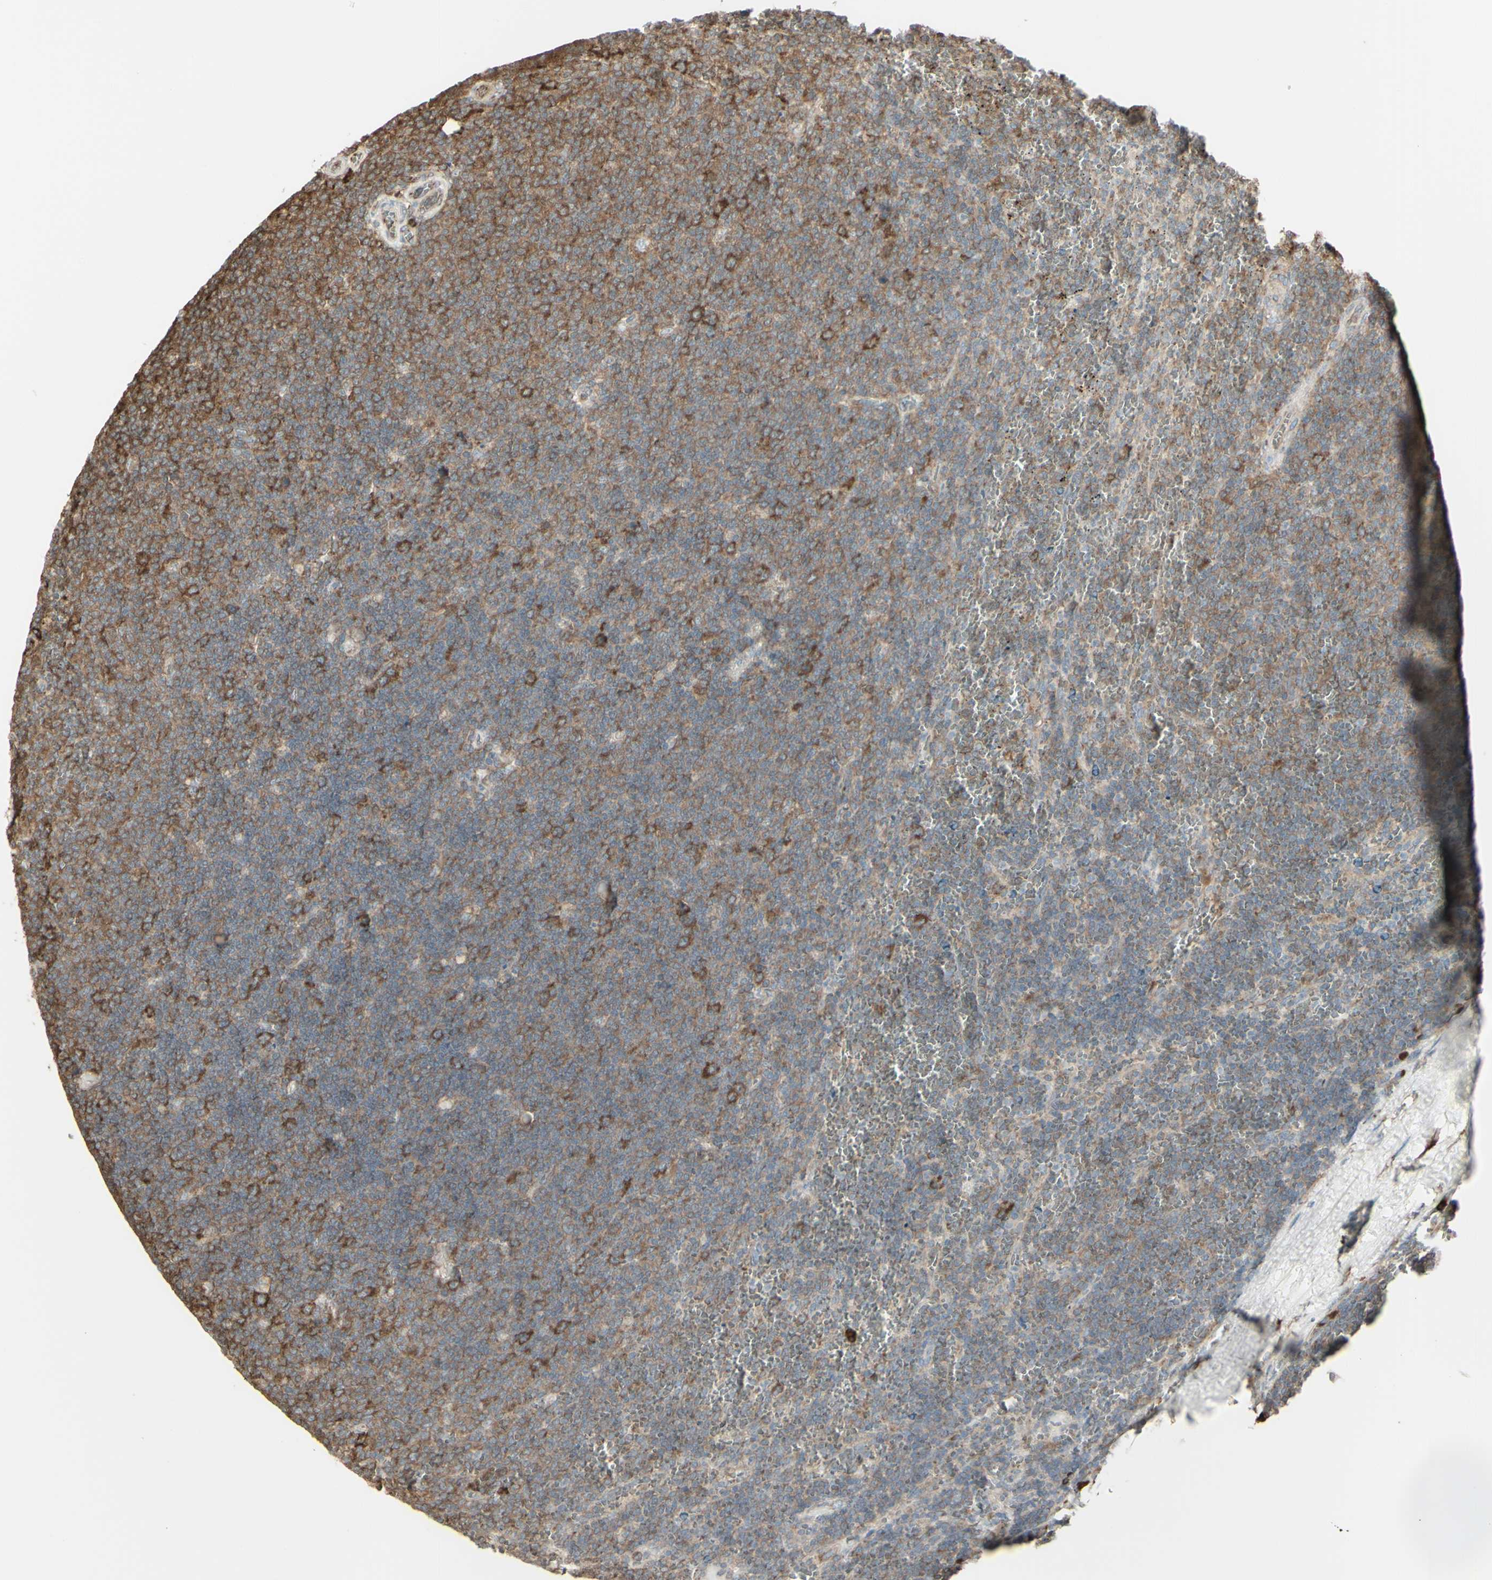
{"staining": {"intensity": "moderate", "quantity": "<25%", "location": "cytoplasmic/membranous"}, "tissue": "lymphoma", "cell_type": "Tumor cells", "image_type": "cancer", "snomed": [{"axis": "morphology", "description": "Malignant lymphoma, non-Hodgkin's type, Low grade"}, {"axis": "topography", "description": "Spleen"}], "caption": "Moderate cytoplasmic/membranous positivity for a protein is appreciated in approximately <25% of tumor cells of malignant lymphoma, non-Hodgkin's type (low-grade) using immunohistochemistry (IHC).", "gene": "EEF1B2", "patient": {"sex": "female", "age": 50}}